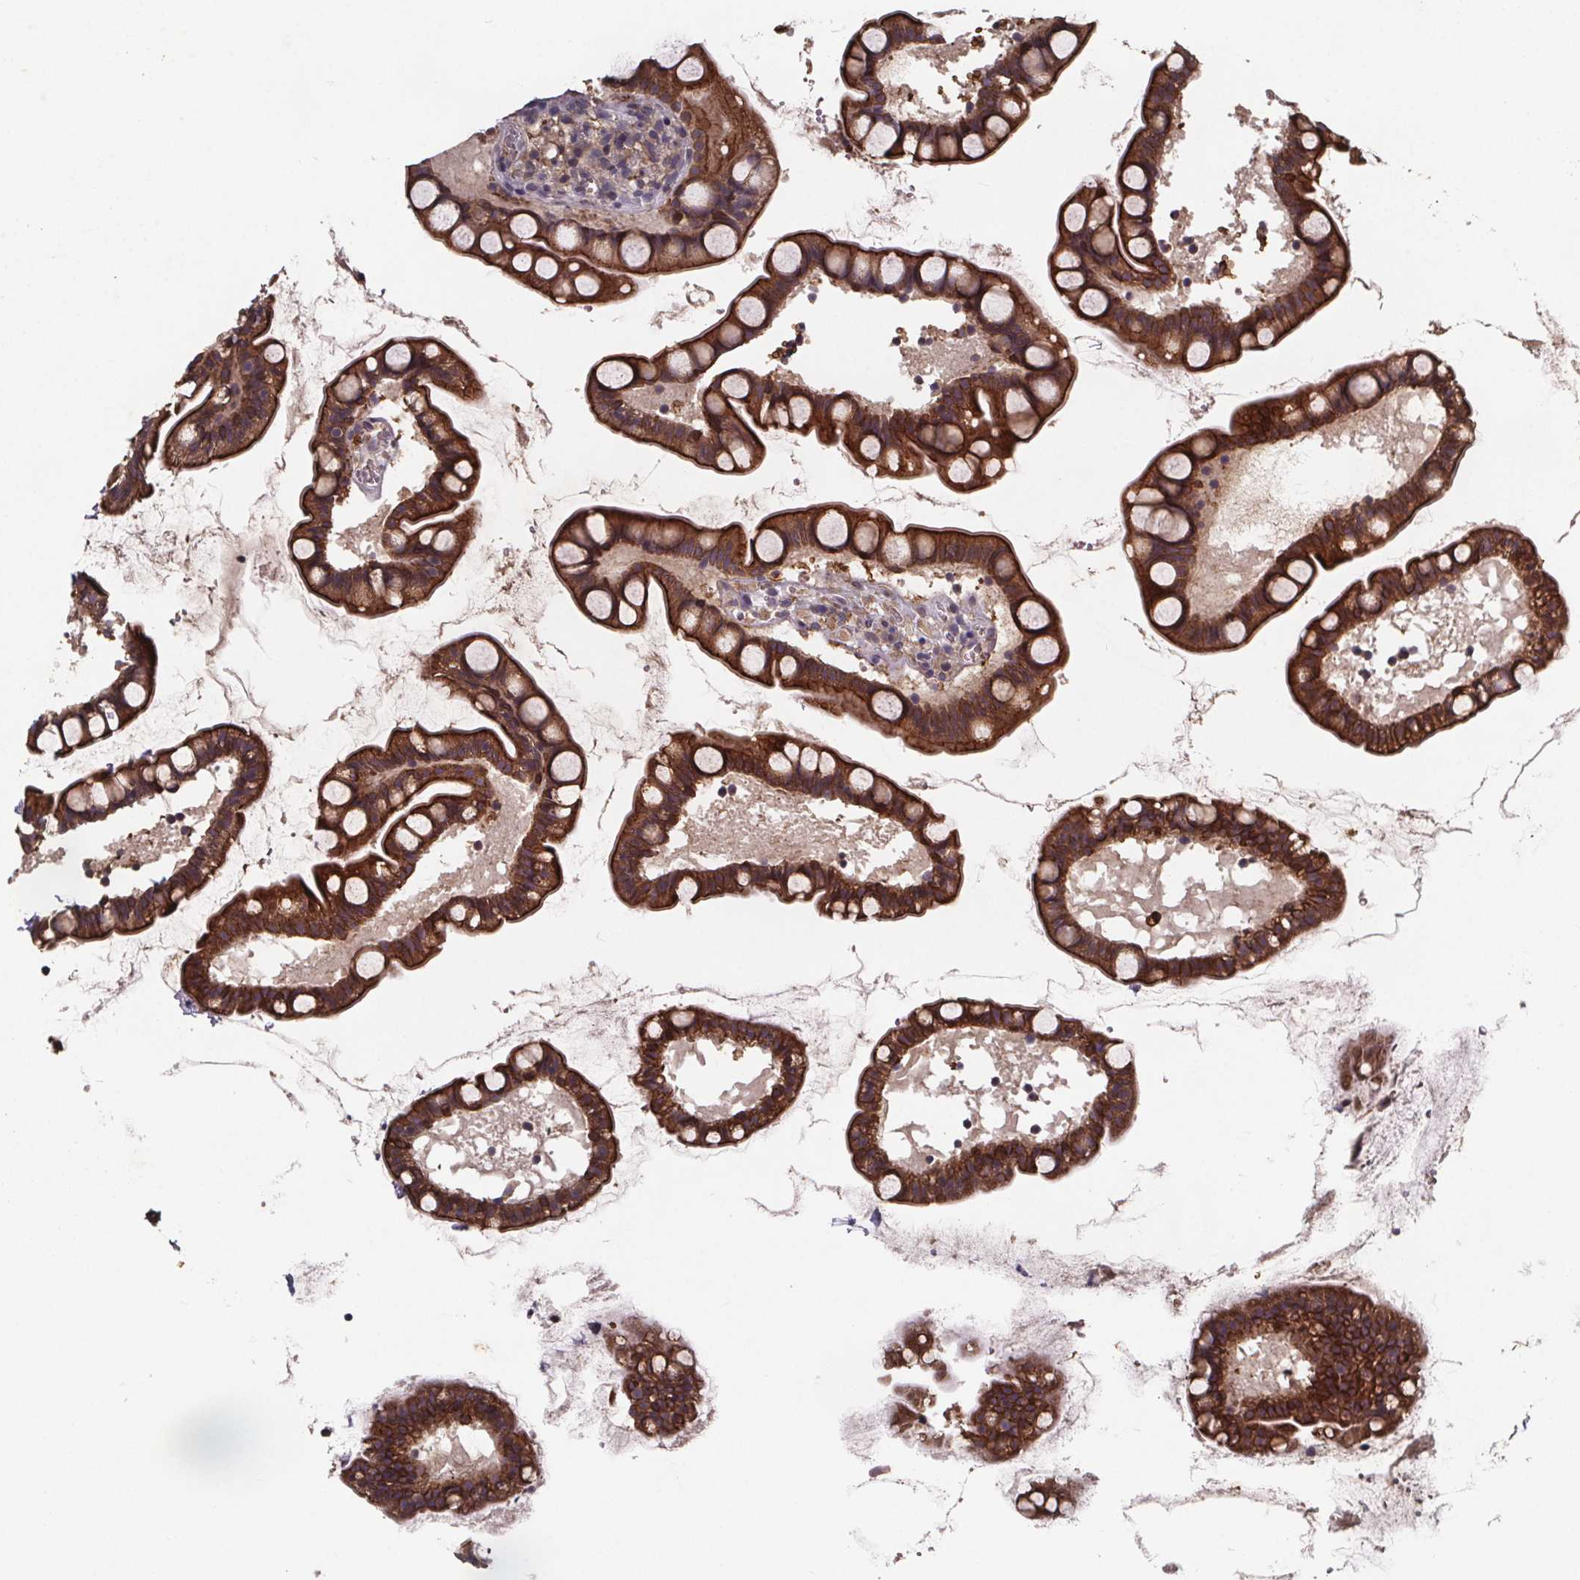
{"staining": {"intensity": "strong", "quantity": "25%-75%", "location": "cytoplasmic/membranous"}, "tissue": "small intestine", "cell_type": "Glandular cells", "image_type": "normal", "snomed": [{"axis": "morphology", "description": "Normal tissue, NOS"}, {"axis": "topography", "description": "Small intestine"}], "caption": "The photomicrograph reveals staining of unremarkable small intestine, revealing strong cytoplasmic/membranous protein staining (brown color) within glandular cells.", "gene": "FASTKD3", "patient": {"sex": "male", "age": 70}}